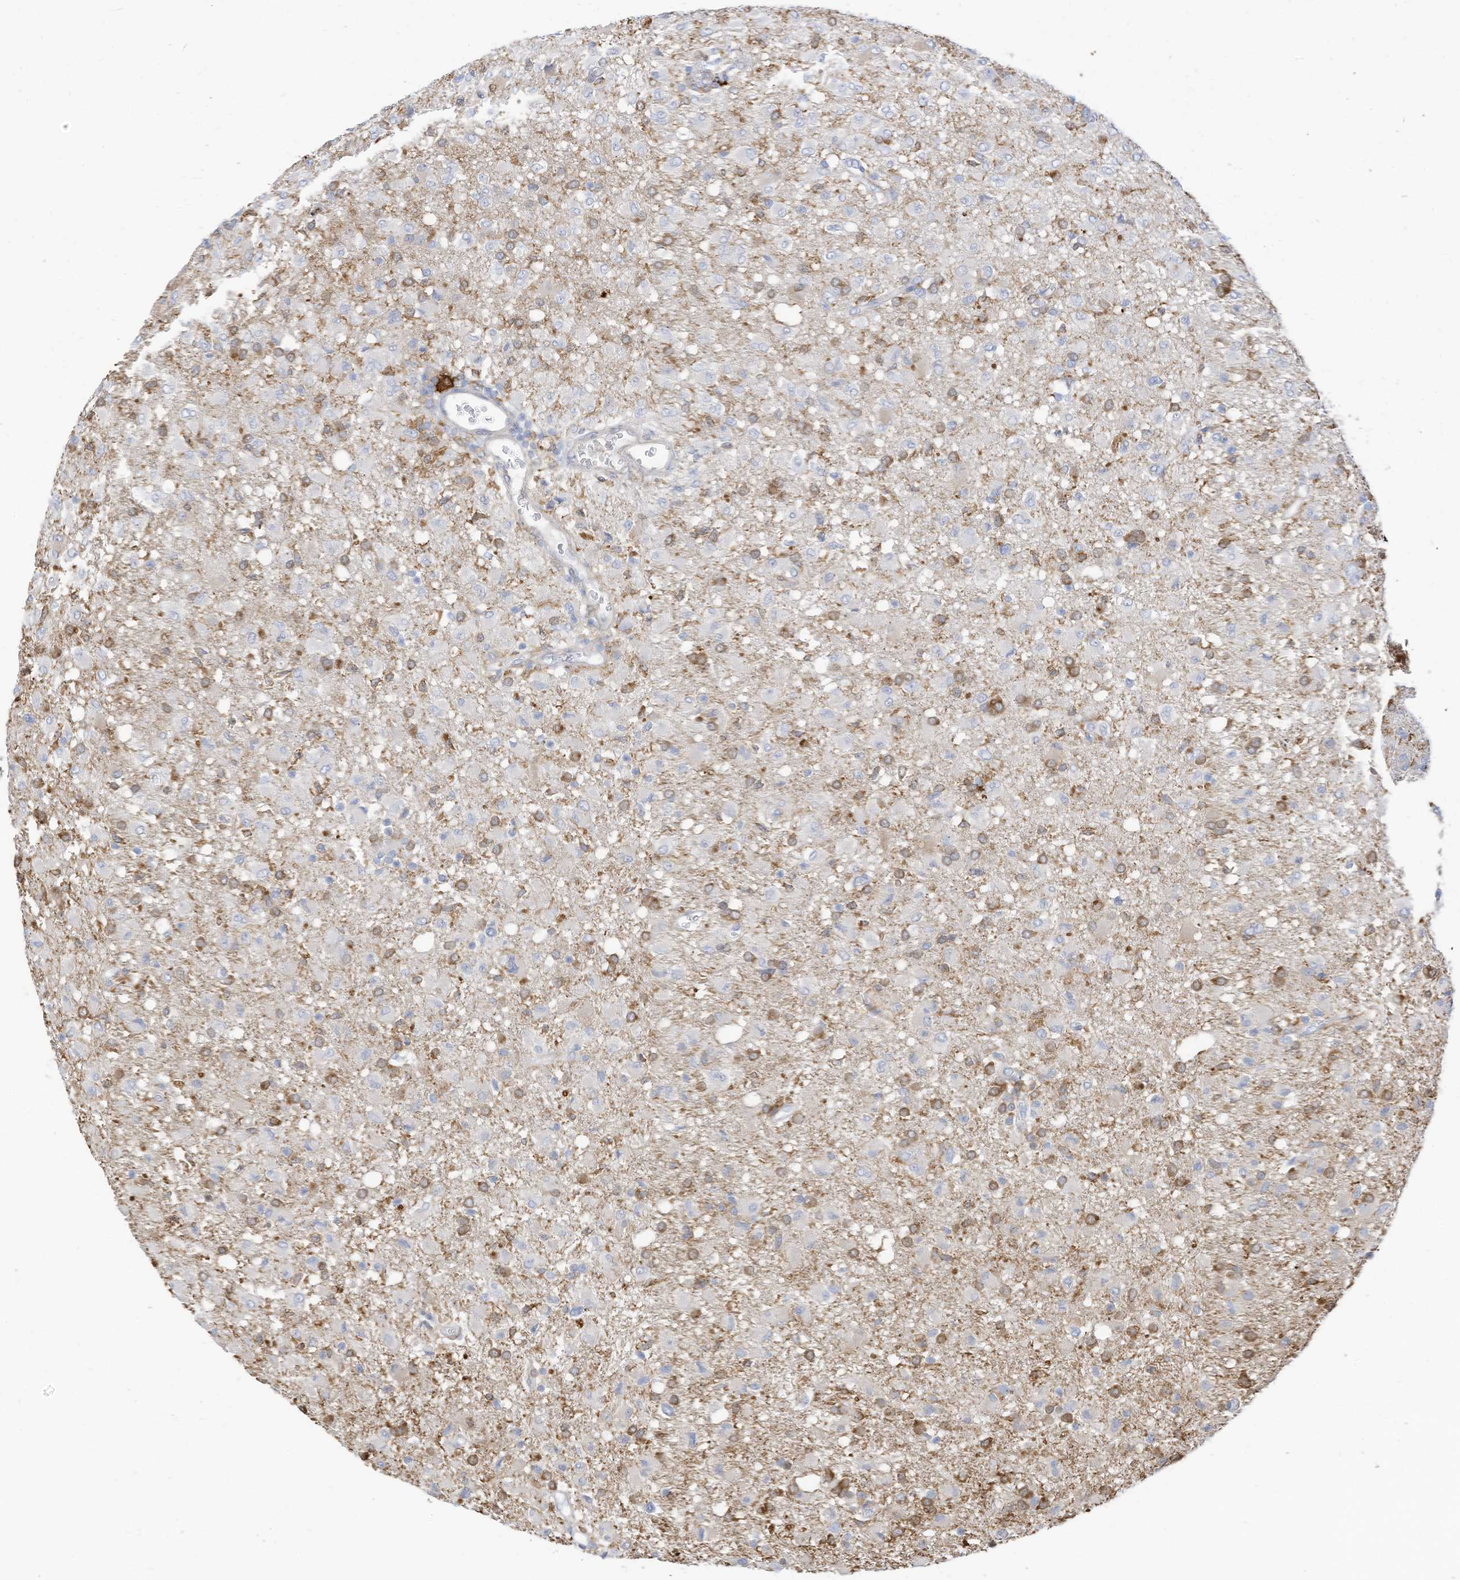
{"staining": {"intensity": "negative", "quantity": "none", "location": "none"}, "tissue": "glioma", "cell_type": "Tumor cells", "image_type": "cancer", "snomed": [{"axis": "morphology", "description": "Glioma, malignant, High grade"}, {"axis": "topography", "description": "Brain"}], "caption": "DAB immunohistochemical staining of human malignant glioma (high-grade) demonstrates no significant positivity in tumor cells.", "gene": "ATP13A1", "patient": {"sex": "female", "age": 57}}